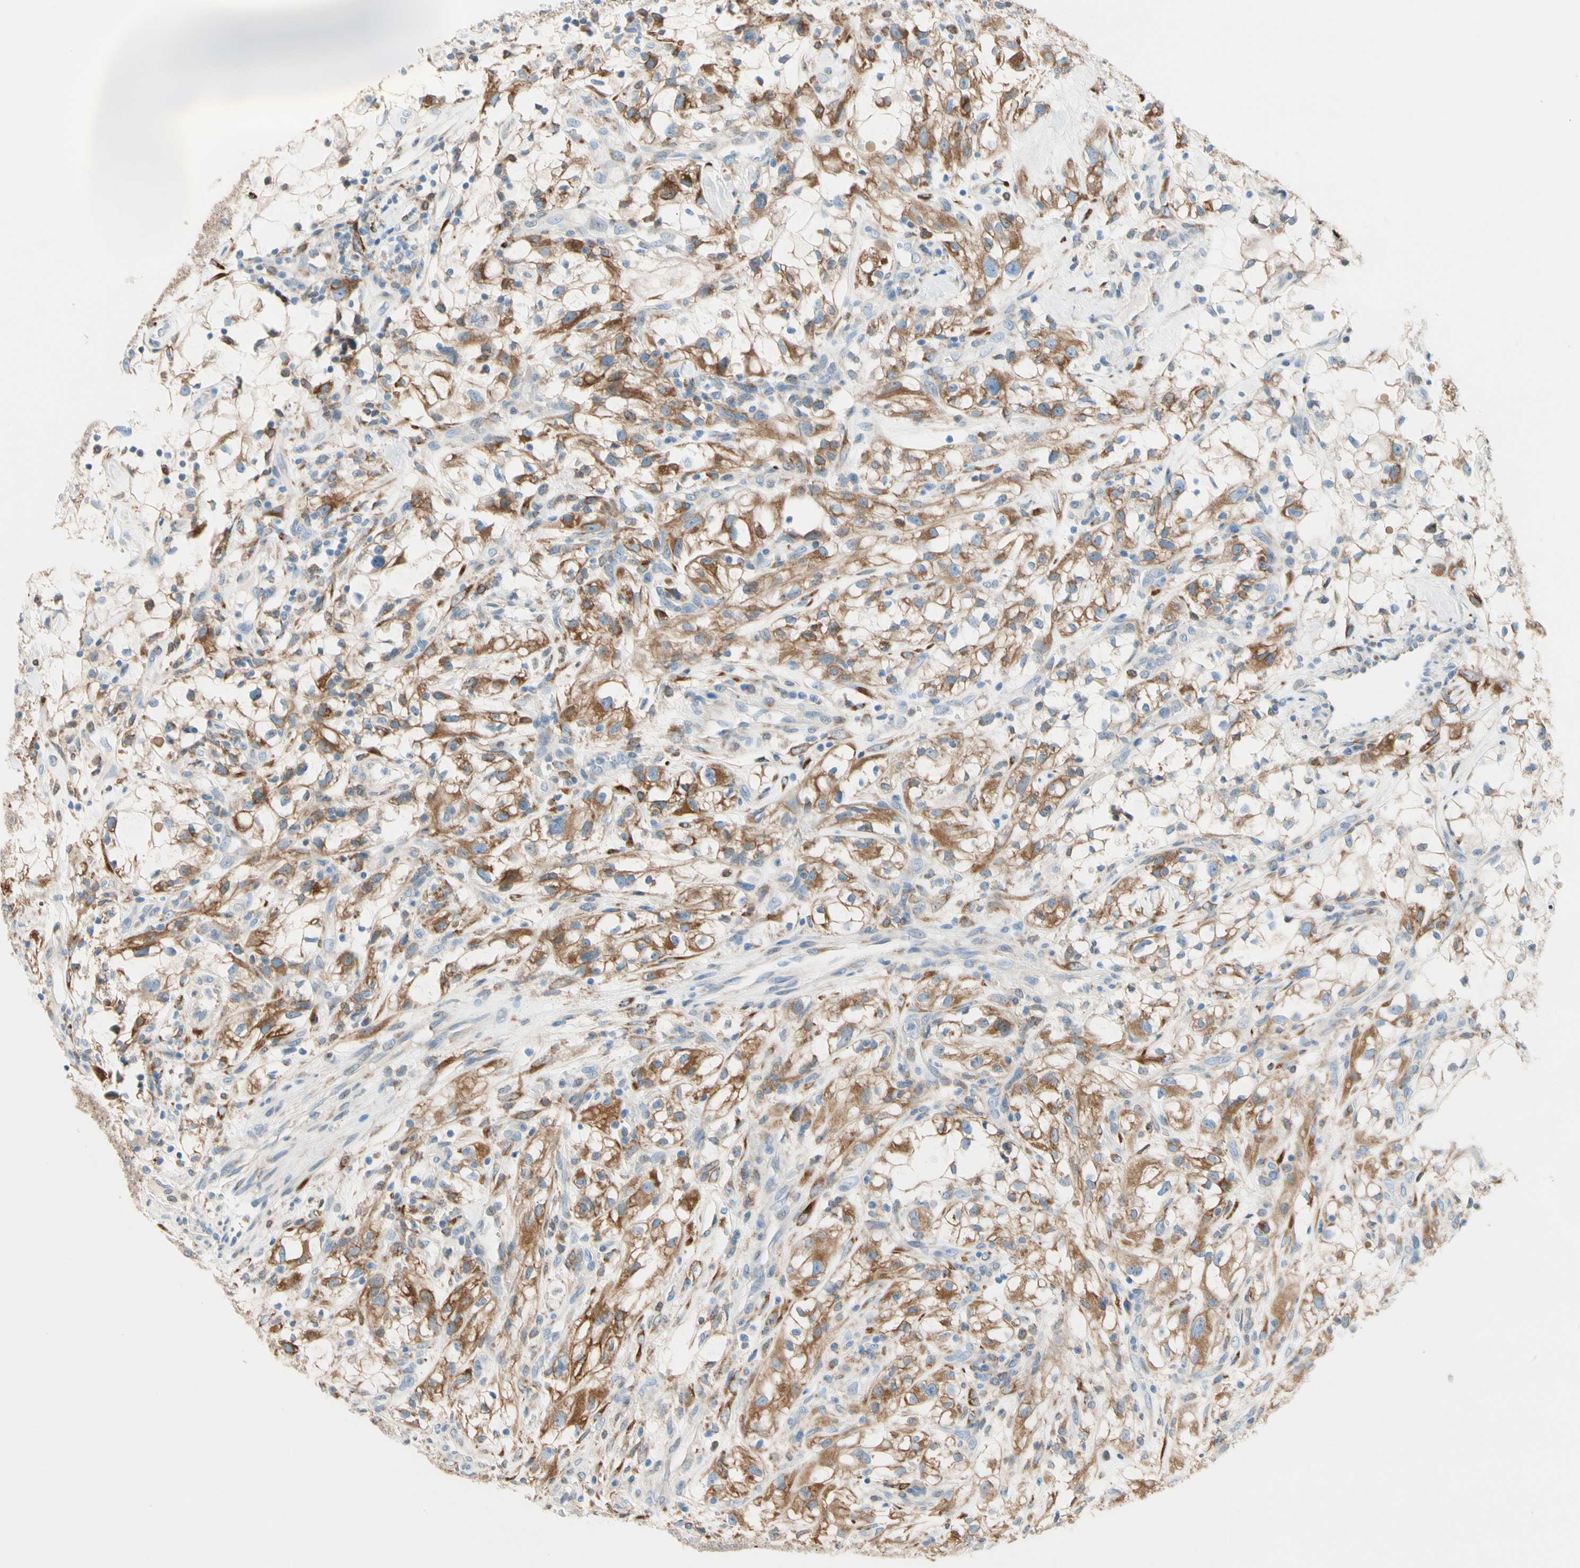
{"staining": {"intensity": "moderate", "quantity": ">75%", "location": "cytoplasmic/membranous"}, "tissue": "renal cancer", "cell_type": "Tumor cells", "image_type": "cancer", "snomed": [{"axis": "morphology", "description": "Adenocarcinoma, NOS"}, {"axis": "topography", "description": "Kidney"}], "caption": "A medium amount of moderate cytoplasmic/membranous expression is identified in approximately >75% of tumor cells in adenocarcinoma (renal) tissue. (DAB (3,3'-diaminobenzidine) IHC, brown staining for protein, blue staining for nuclei).", "gene": "LRPAP1", "patient": {"sex": "female", "age": 60}}